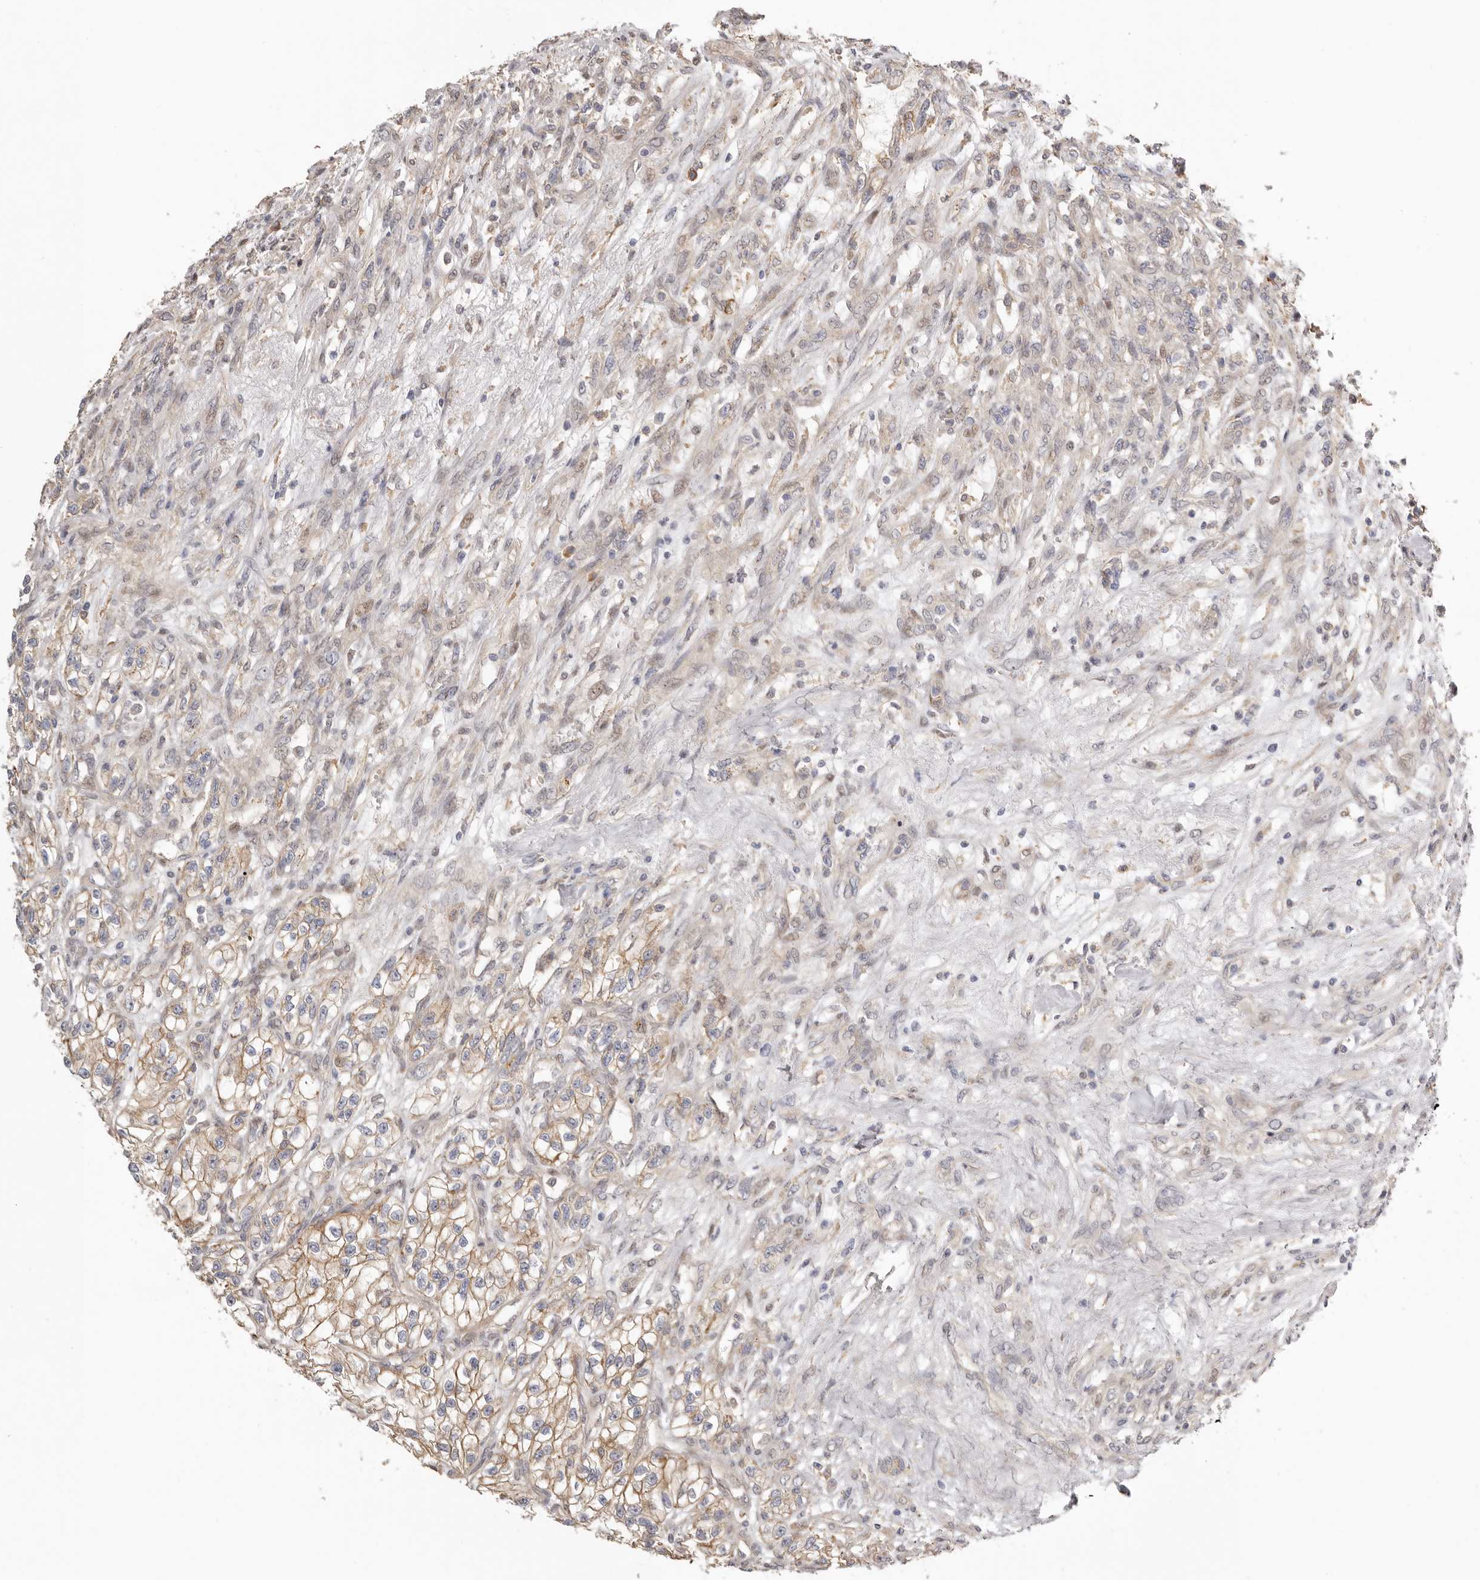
{"staining": {"intensity": "moderate", "quantity": ">75%", "location": "cytoplasmic/membranous"}, "tissue": "renal cancer", "cell_type": "Tumor cells", "image_type": "cancer", "snomed": [{"axis": "morphology", "description": "Adenocarcinoma, NOS"}, {"axis": "topography", "description": "Kidney"}], "caption": "Moderate cytoplasmic/membranous positivity is appreciated in about >75% of tumor cells in adenocarcinoma (renal). (Brightfield microscopy of DAB IHC at high magnification).", "gene": "MSRB2", "patient": {"sex": "female", "age": 57}}